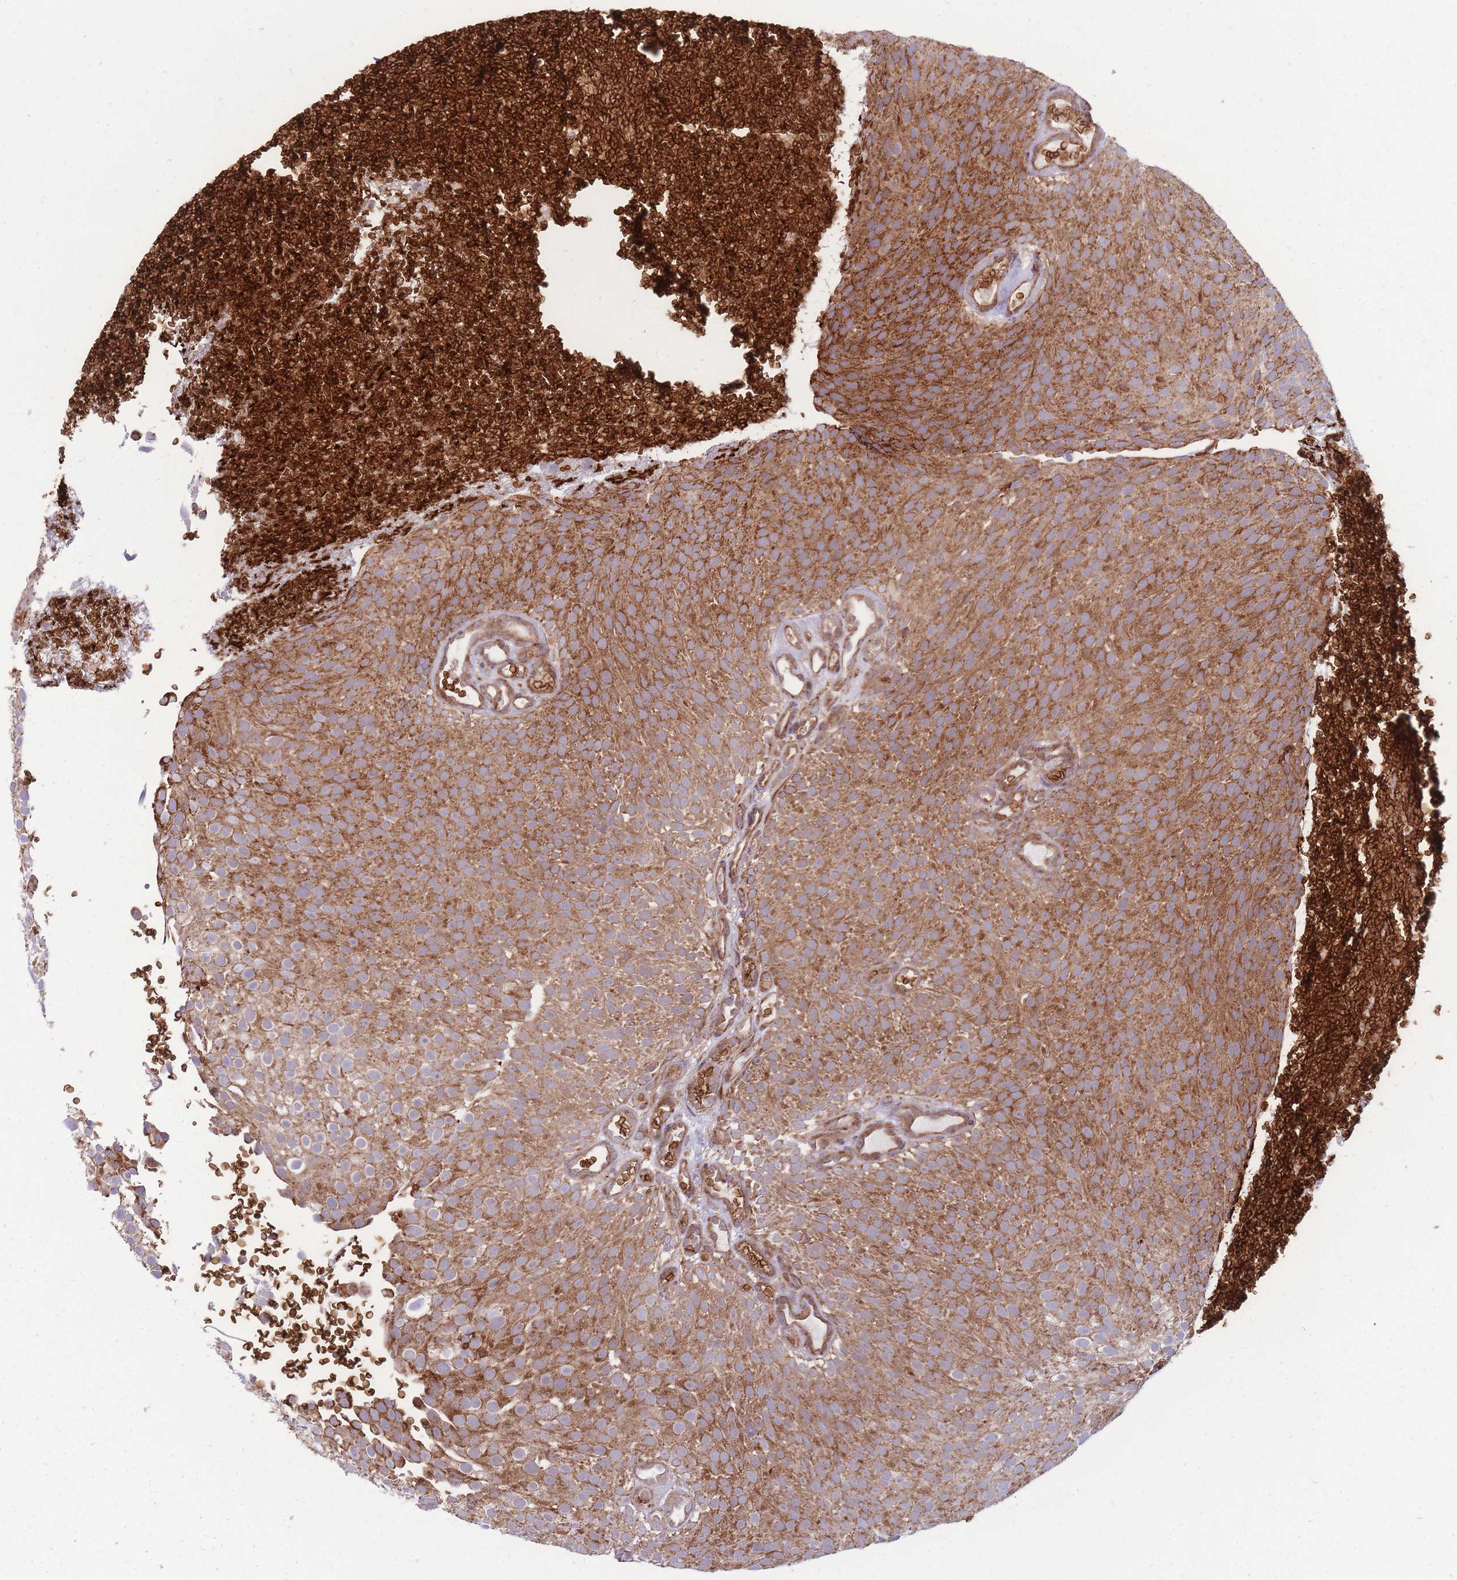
{"staining": {"intensity": "moderate", "quantity": ">75%", "location": "cytoplasmic/membranous"}, "tissue": "urothelial cancer", "cell_type": "Tumor cells", "image_type": "cancer", "snomed": [{"axis": "morphology", "description": "Urothelial carcinoma, Low grade"}, {"axis": "topography", "description": "Urinary bladder"}], "caption": "High-magnification brightfield microscopy of urothelial cancer stained with DAB (brown) and counterstained with hematoxylin (blue). tumor cells exhibit moderate cytoplasmic/membranous expression is seen in about>75% of cells. The protein of interest is stained brown, and the nuclei are stained in blue (DAB IHC with brightfield microscopy, high magnification).", "gene": "ANKRD10", "patient": {"sex": "male", "age": 78}}